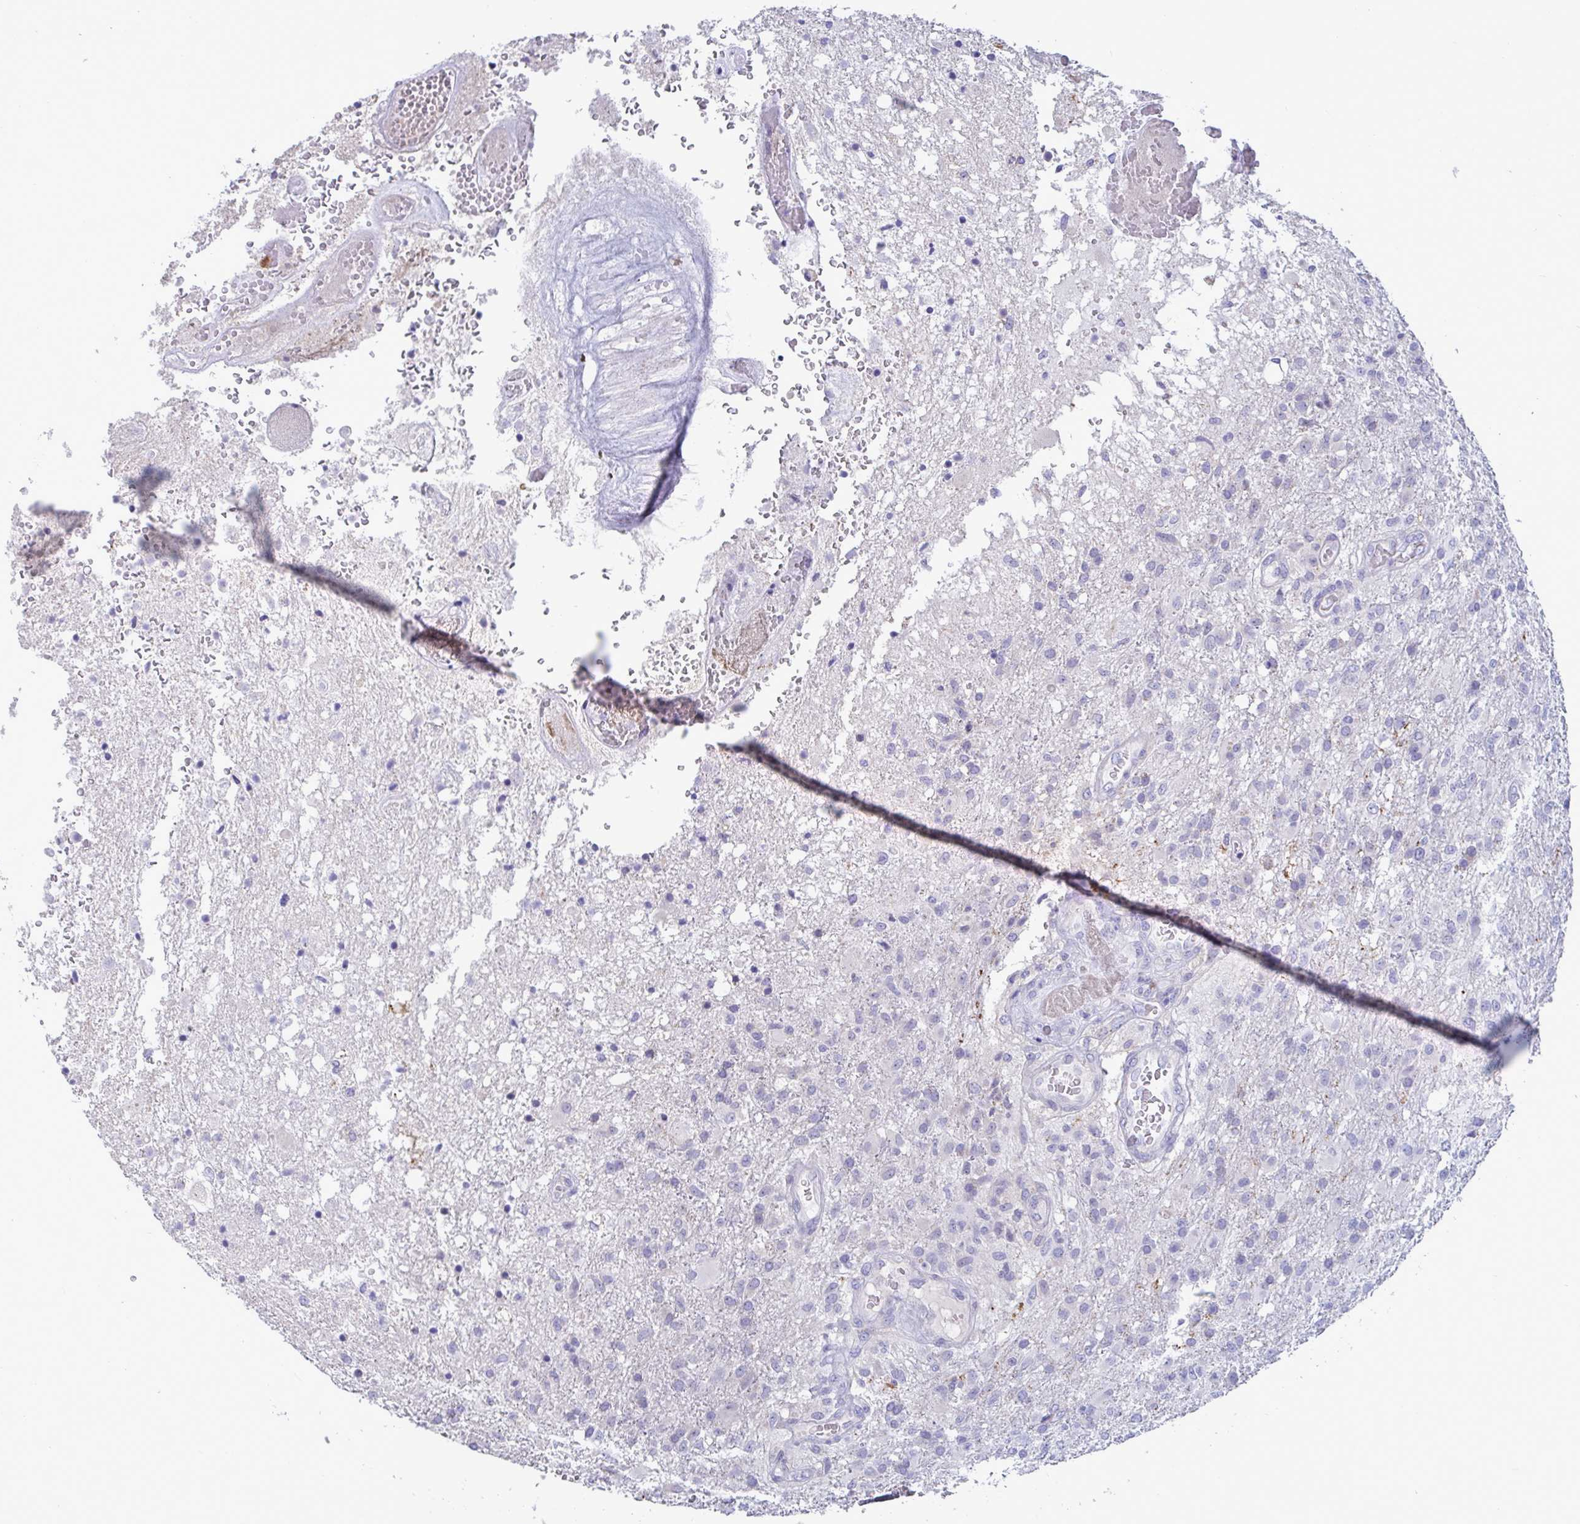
{"staining": {"intensity": "negative", "quantity": "none", "location": "none"}, "tissue": "glioma", "cell_type": "Tumor cells", "image_type": "cancer", "snomed": [{"axis": "morphology", "description": "Glioma, malignant, High grade"}, {"axis": "topography", "description": "Brain"}], "caption": "IHC of human glioma exhibits no positivity in tumor cells.", "gene": "TAS2R38", "patient": {"sex": "female", "age": 74}}